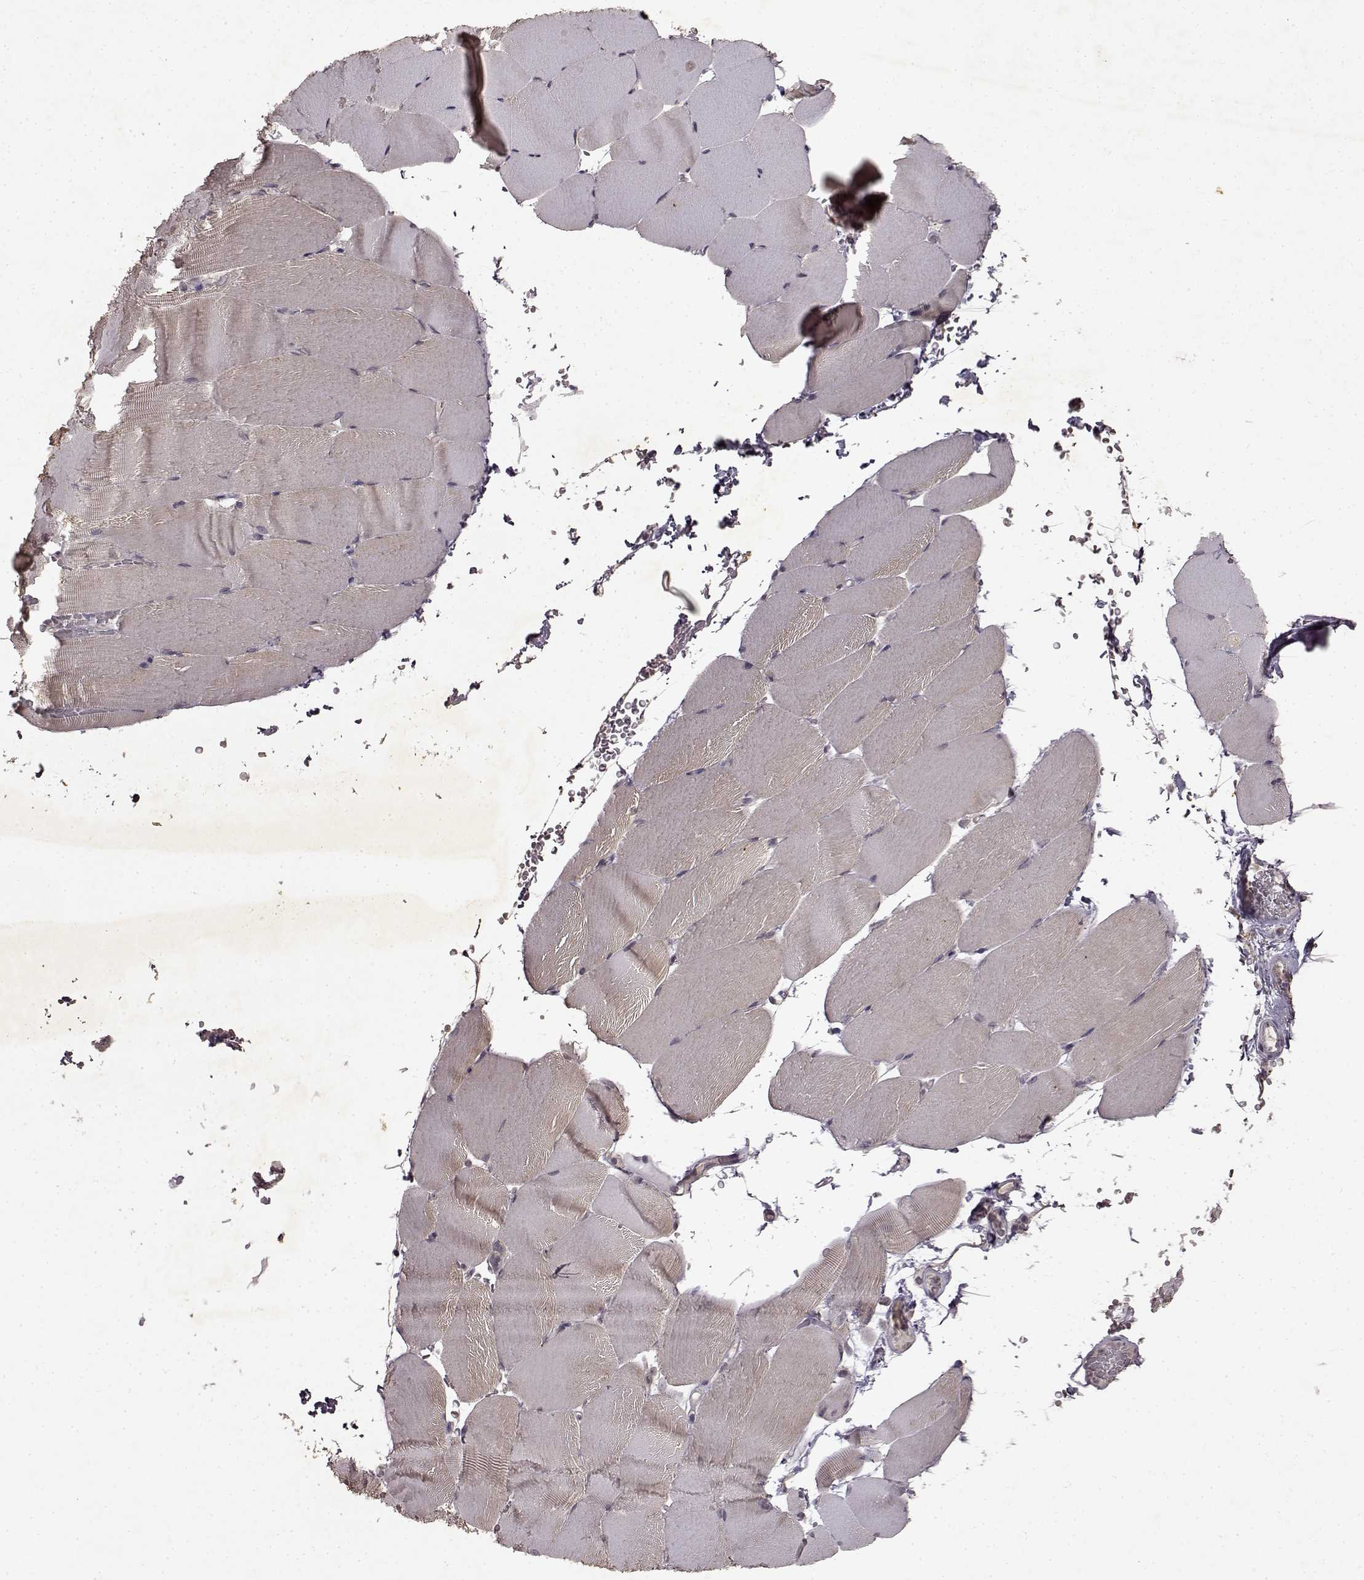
{"staining": {"intensity": "negative", "quantity": "none", "location": "none"}, "tissue": "skeletal muscle", "cell_type": "Myocytes", "image_type": "normal", "snomed": [{"axis": "morphology", "description": "Normal tissue, NOS"}, {"axis": "topography", "description": "Skeletal muscle"}], "caption": "High magnification brightfield microscopy of unremarkable skeletal muscle stained with DAB (brown) and counterstained with hematoxylin (blue): myocytes show no significant expression. (DAB immunohistochemistry with hematoxylin counter stain).", "gene": "LHB", "patient": {"sex": "female", "age": 37}}